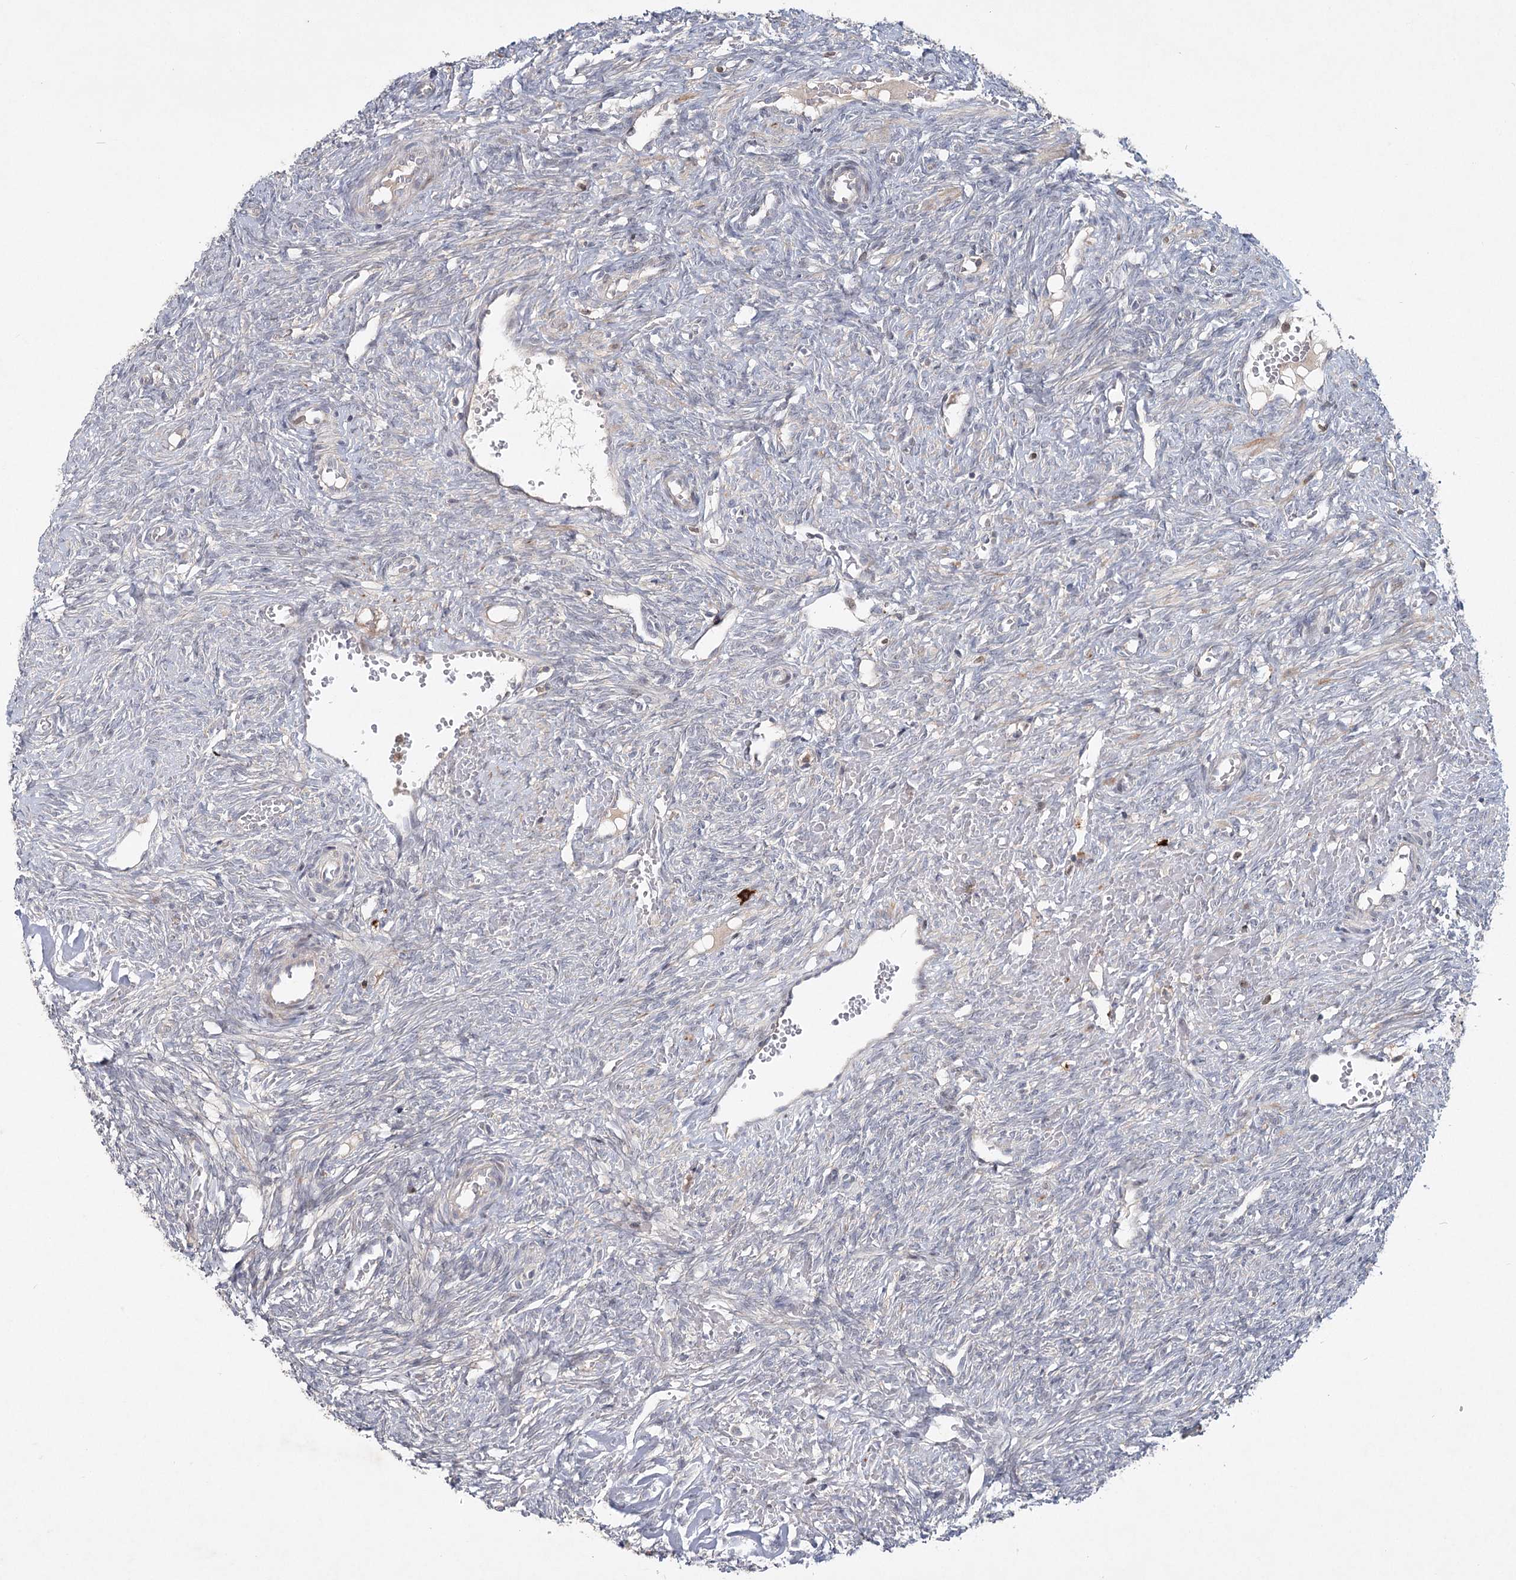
{"staining": {"intensity": "weak", "quantity": ">75%", "location": "cytoplasmic/membranous"}, "tissue": "ovary", "cell_type": "Follicle cells", "image_type": "normal", "snomed": [{"axis": "morphology", "description": "Normal tissue, NOS"}, {"axis": "topography", "description": "Ovary"}], "caption": "High-magnification brightfield microscopy of normal ovary stained with DAB (brown) and counterstained with hematoxylin (blue). follicle cells exhibit weak cytoplasmic/membranous positivity is present in approximately>75% of cells.", "gene": "MAP3K13", "patient": {"sex": "female", "age": 41}}